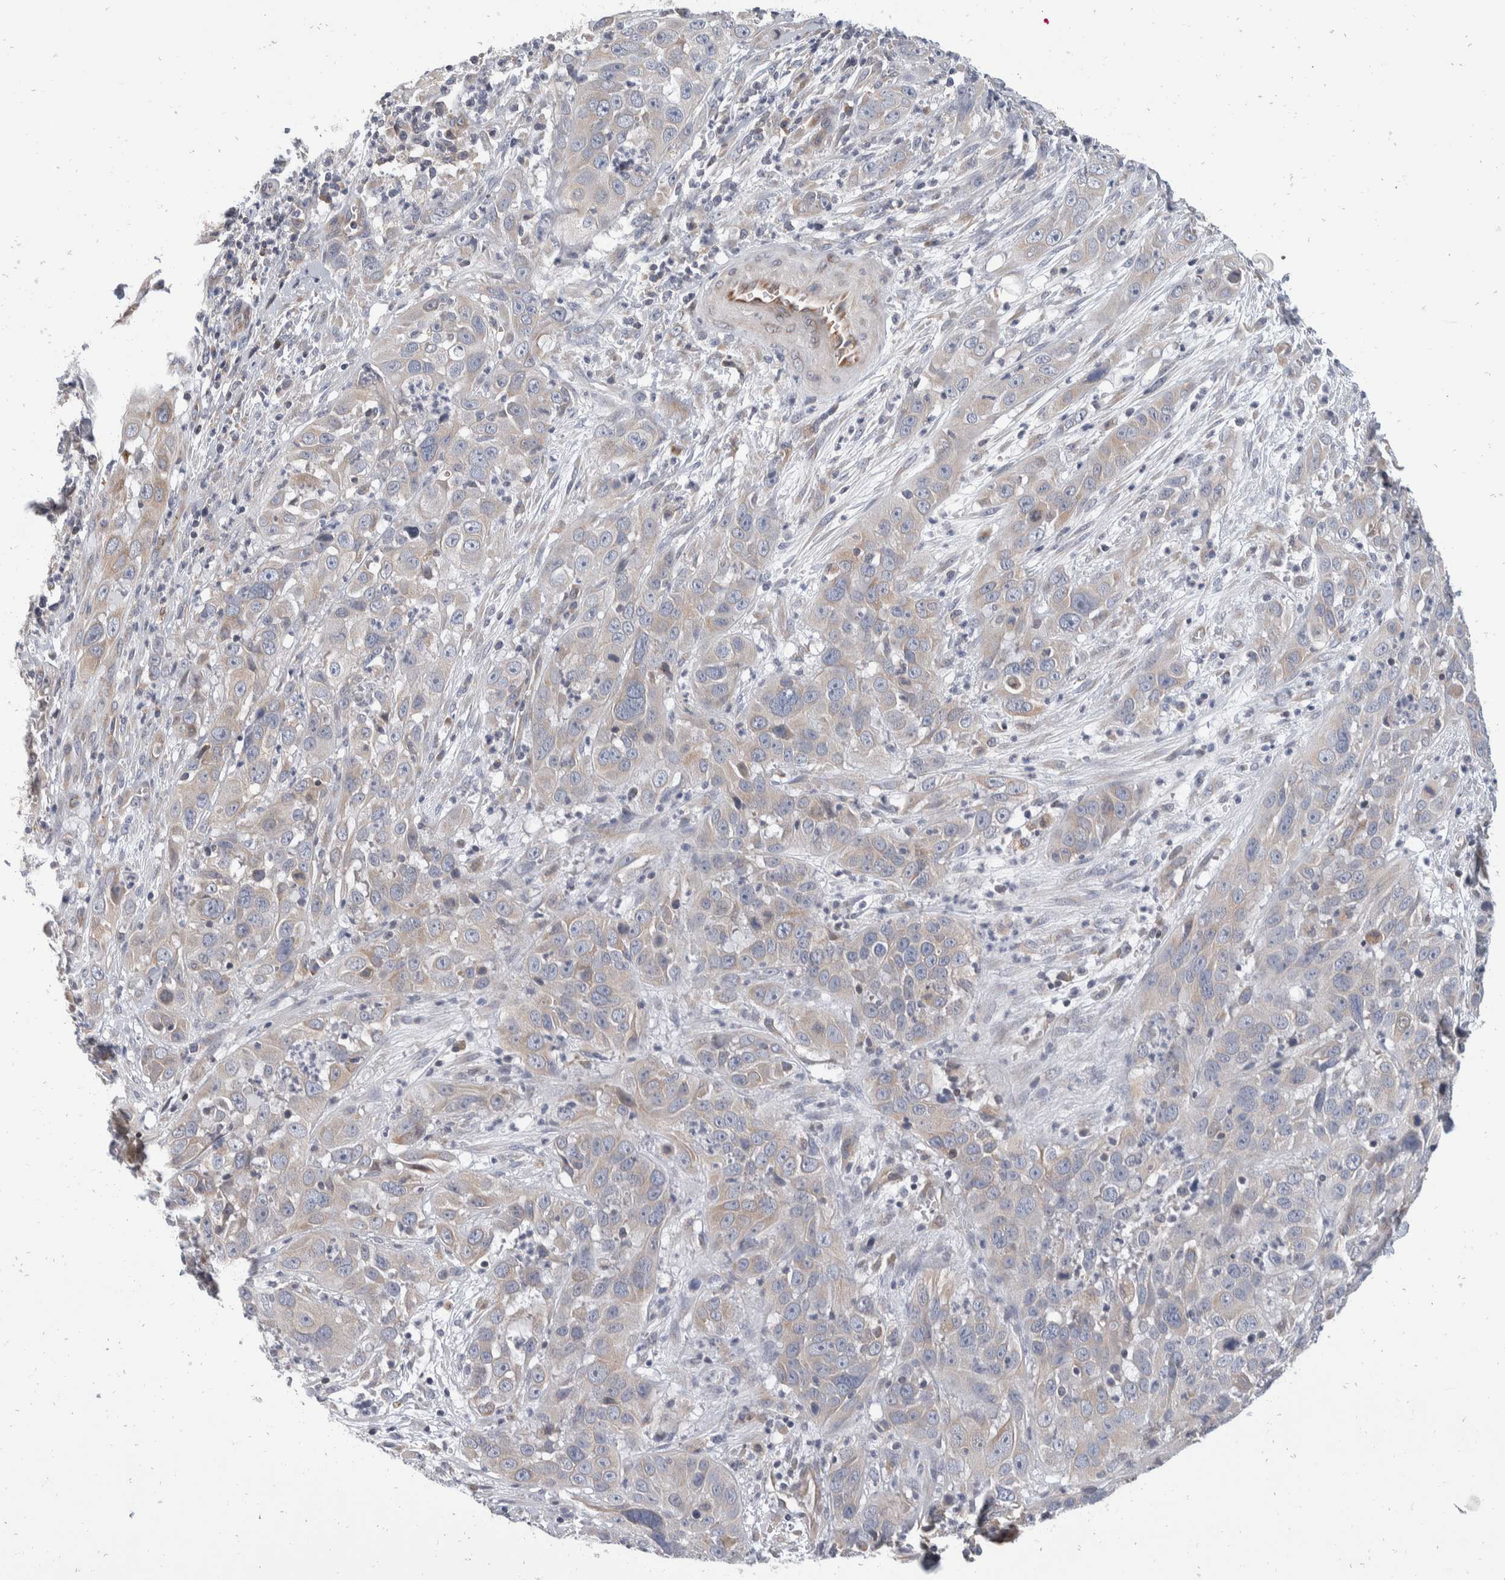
{"staining": {"intensity": "weak", "quantity": "<25%", "location": "cytoplasmic/membranous"}, "tissue": "cervical cancer", "cell_type": "Tumor cells", "image_type": "cancer", "snomed": [{"axis": "morphology", "description": "Squamous cell carcinoma, NOS"}, {"axis": "topography", "description": "Cervix"}], "caption": "There is no significant positivity in tumor cells of cervical squamous cell carcinoma.", "gene": "TMEM245", "patient": {"sex": "female", "age": 32}}